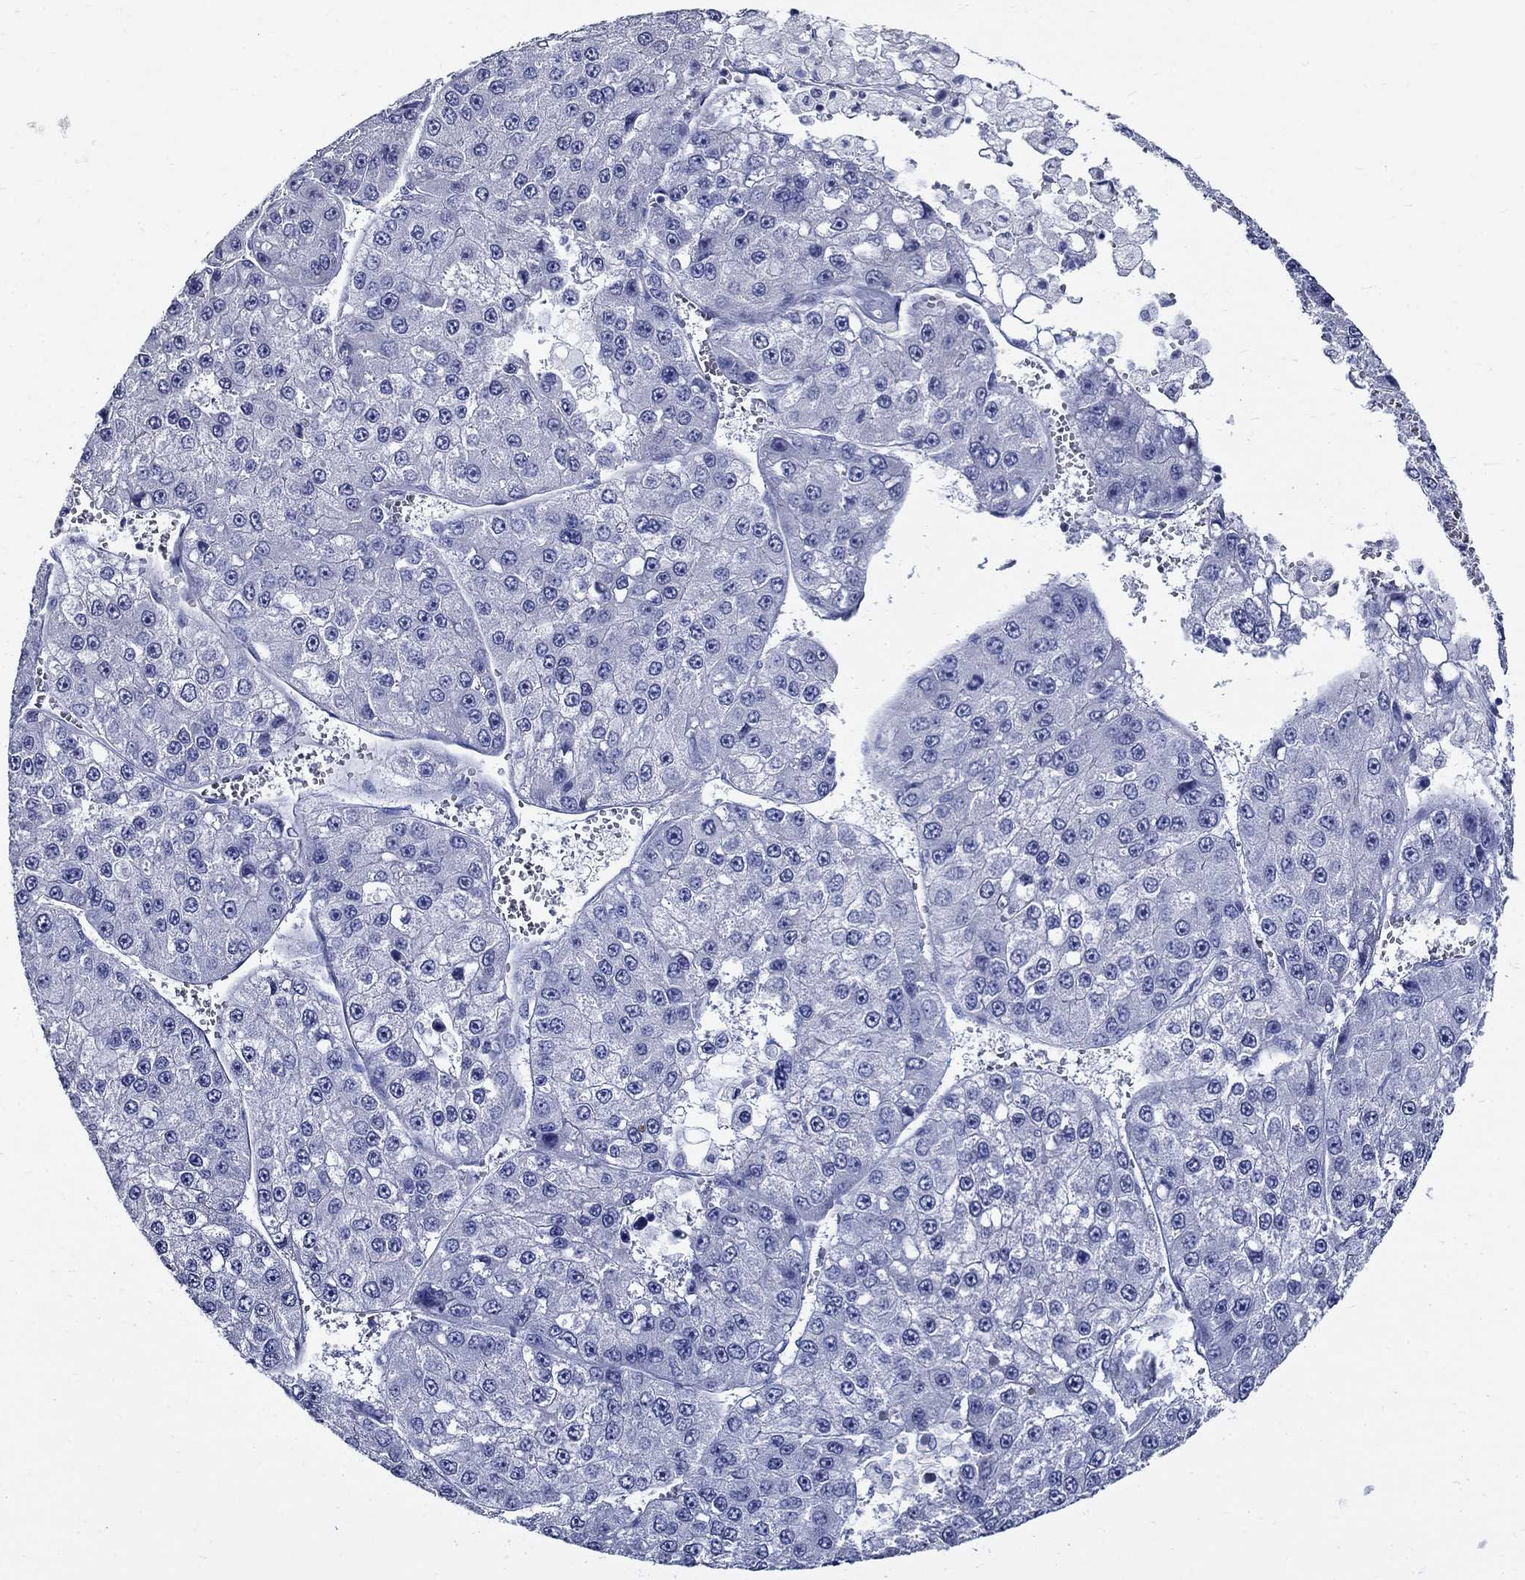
{"staining": {"intensity": "negative", "quantity": "none", "location": "none"}, "tissue": "liver cancer", "cell_type": "Tumor cells", "image_type": "cancer", "snomed": [{"axis": "morphology", "description": "Carcinoma, Hepatocellular, NOS"}, {"axis": "topography", "description": "Liver"}], "caption": "Protein analysis of hepatocellular carcinoma (liver) reveals no significant expression in tumor cells. (DAB (3,3'-diaminobenzidine) immunohistochemistry (IHC) visualized using brightfield microscopy, high magnification).", "gene": "GUCA1A", "patient": {"sex": "female", "age": 73}}